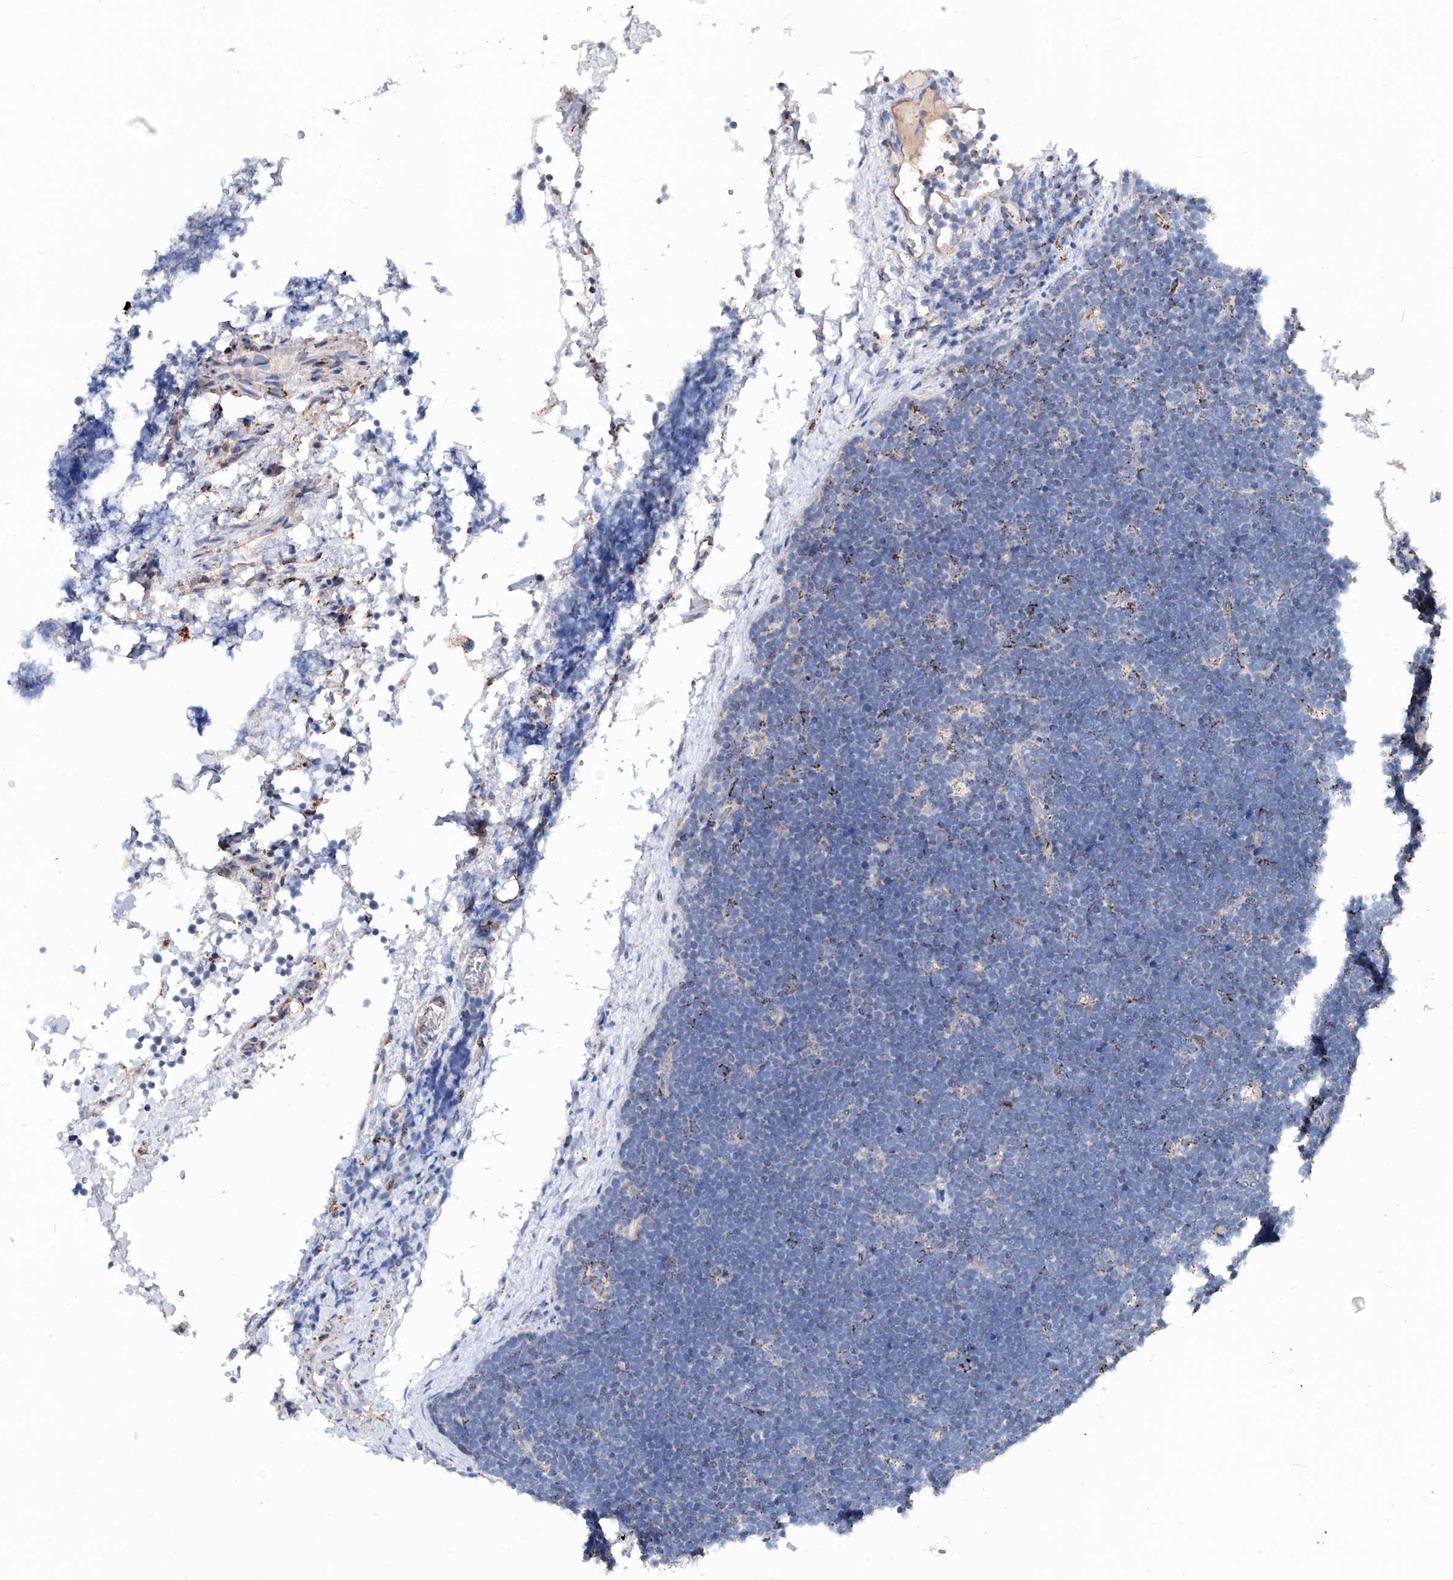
{"staining": {"intensity": "negative", "quantity": "none", "location": "none"}, "tissue": "lymphoma", "cell_type": "Tumor cells", "image_type": "cancer", "snomed": [{"axis": "morphology", "description": "Malignant lymphoma, non-Hodgkin's type, High grade"}, {"axis": "topography", "description": "Lymph node"}], "caption": "High power microscopy image of an IHC image of high-grade malignant lymphoma, non-Hodgkin's type, revealing no significant staining in tumor cells.", "gene": "NHS", "patient": {"sex": "male", "age": 13}}